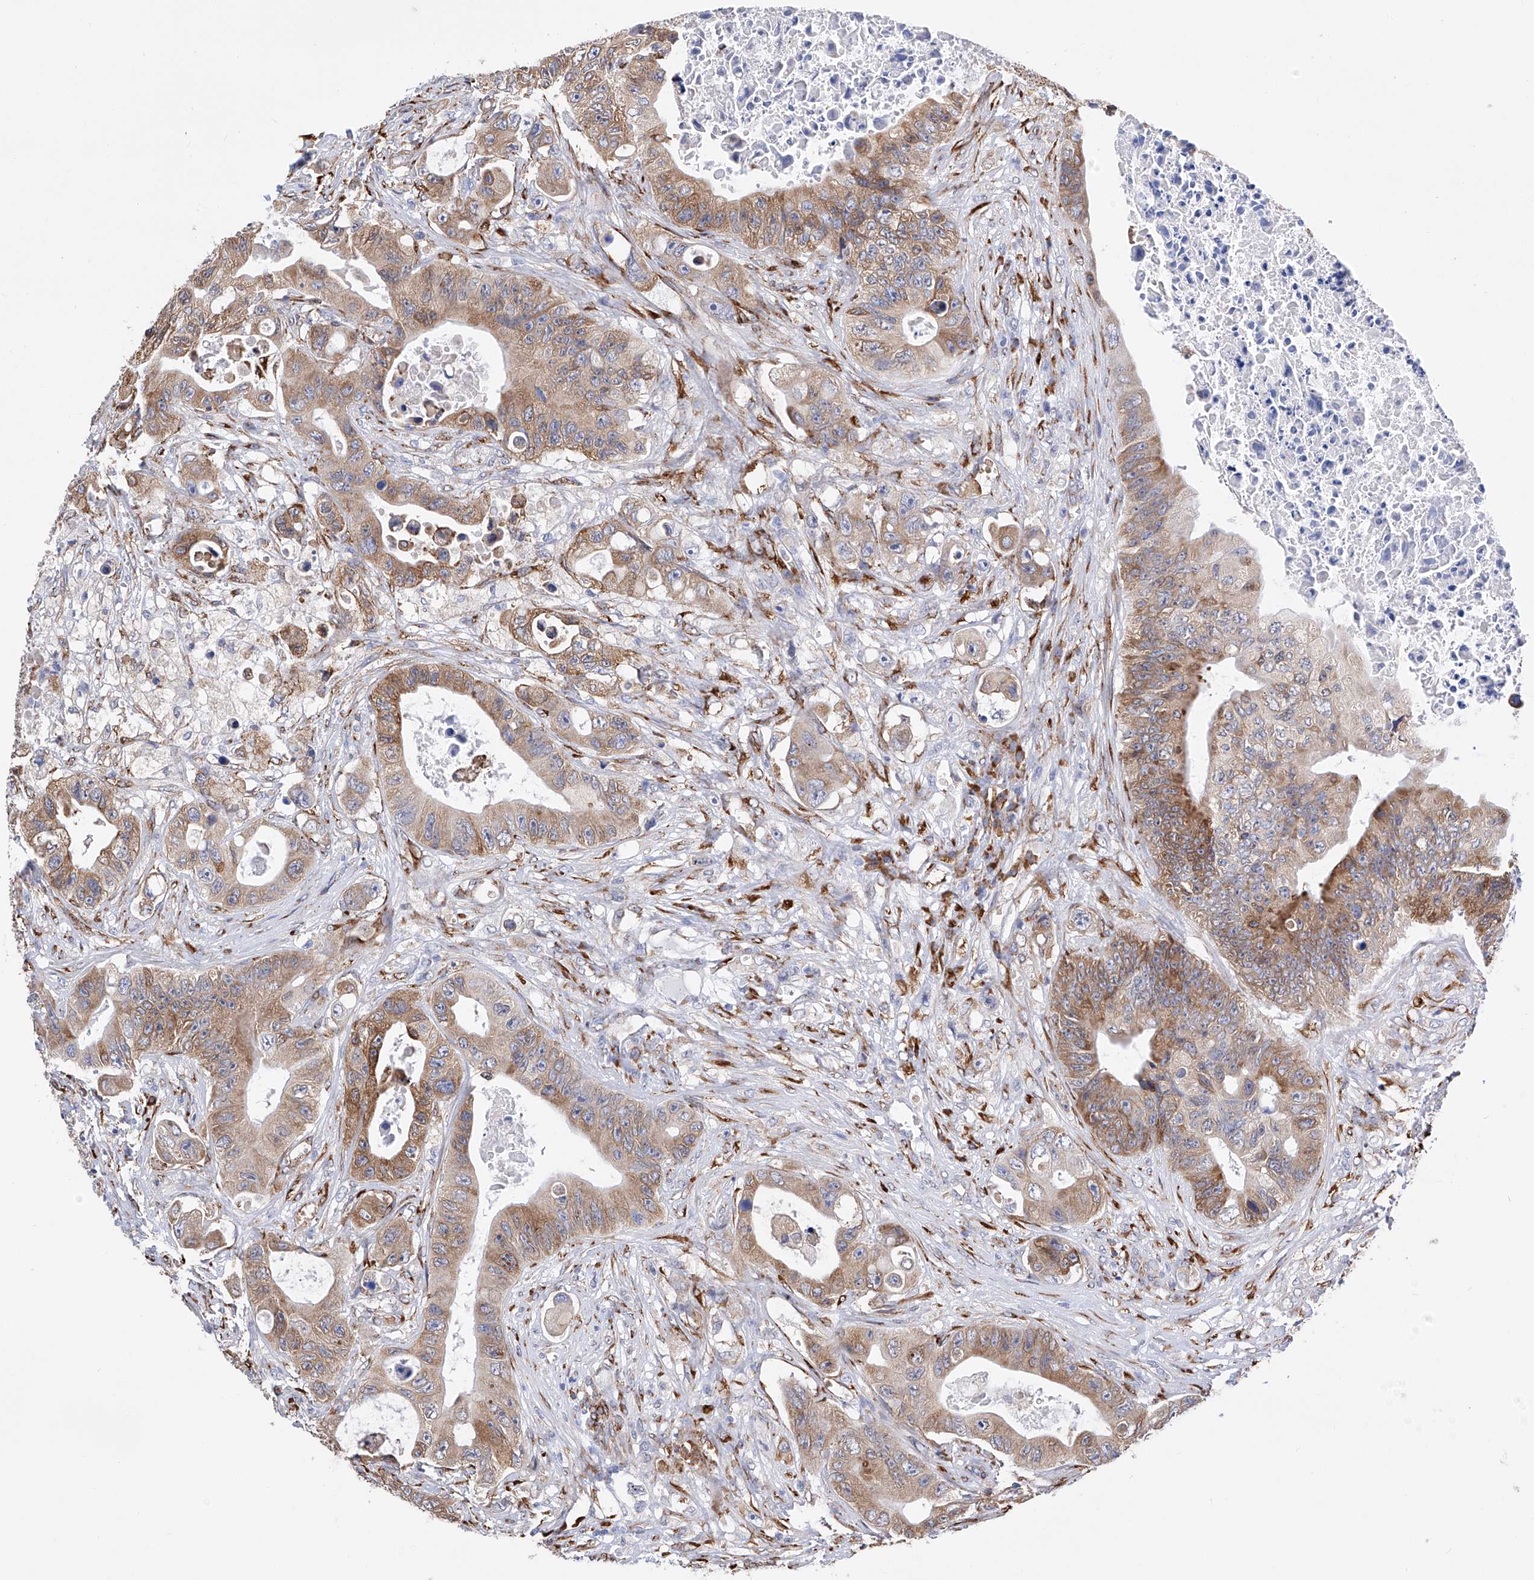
{"staining": {"intensity": "moderate", "quantity": ">75%", "location": "cytoplasmic/membranous"}, "tissue": "colorectal cancer", "cell_type": "Tumor cells", "image_type": "cancer", "snomed": [{"axis": "morphology", "description": "Adenocarcinoma, NOS"}, {"axis": "topography", "description": "Colon"}], "caption": "Immunohistochemistry micrograph of neoplastic tissue: colorectal adenocarcinoma stained using immunohistochemistry displays medium levels of moderate protein expression localized specifically in the cytoplasmic/membranous of tumor cells, appearing as a cytoplasmic/membranous brown color.", "gene": "PDIA5", "patient": {"sex": "female", "age": 46}}